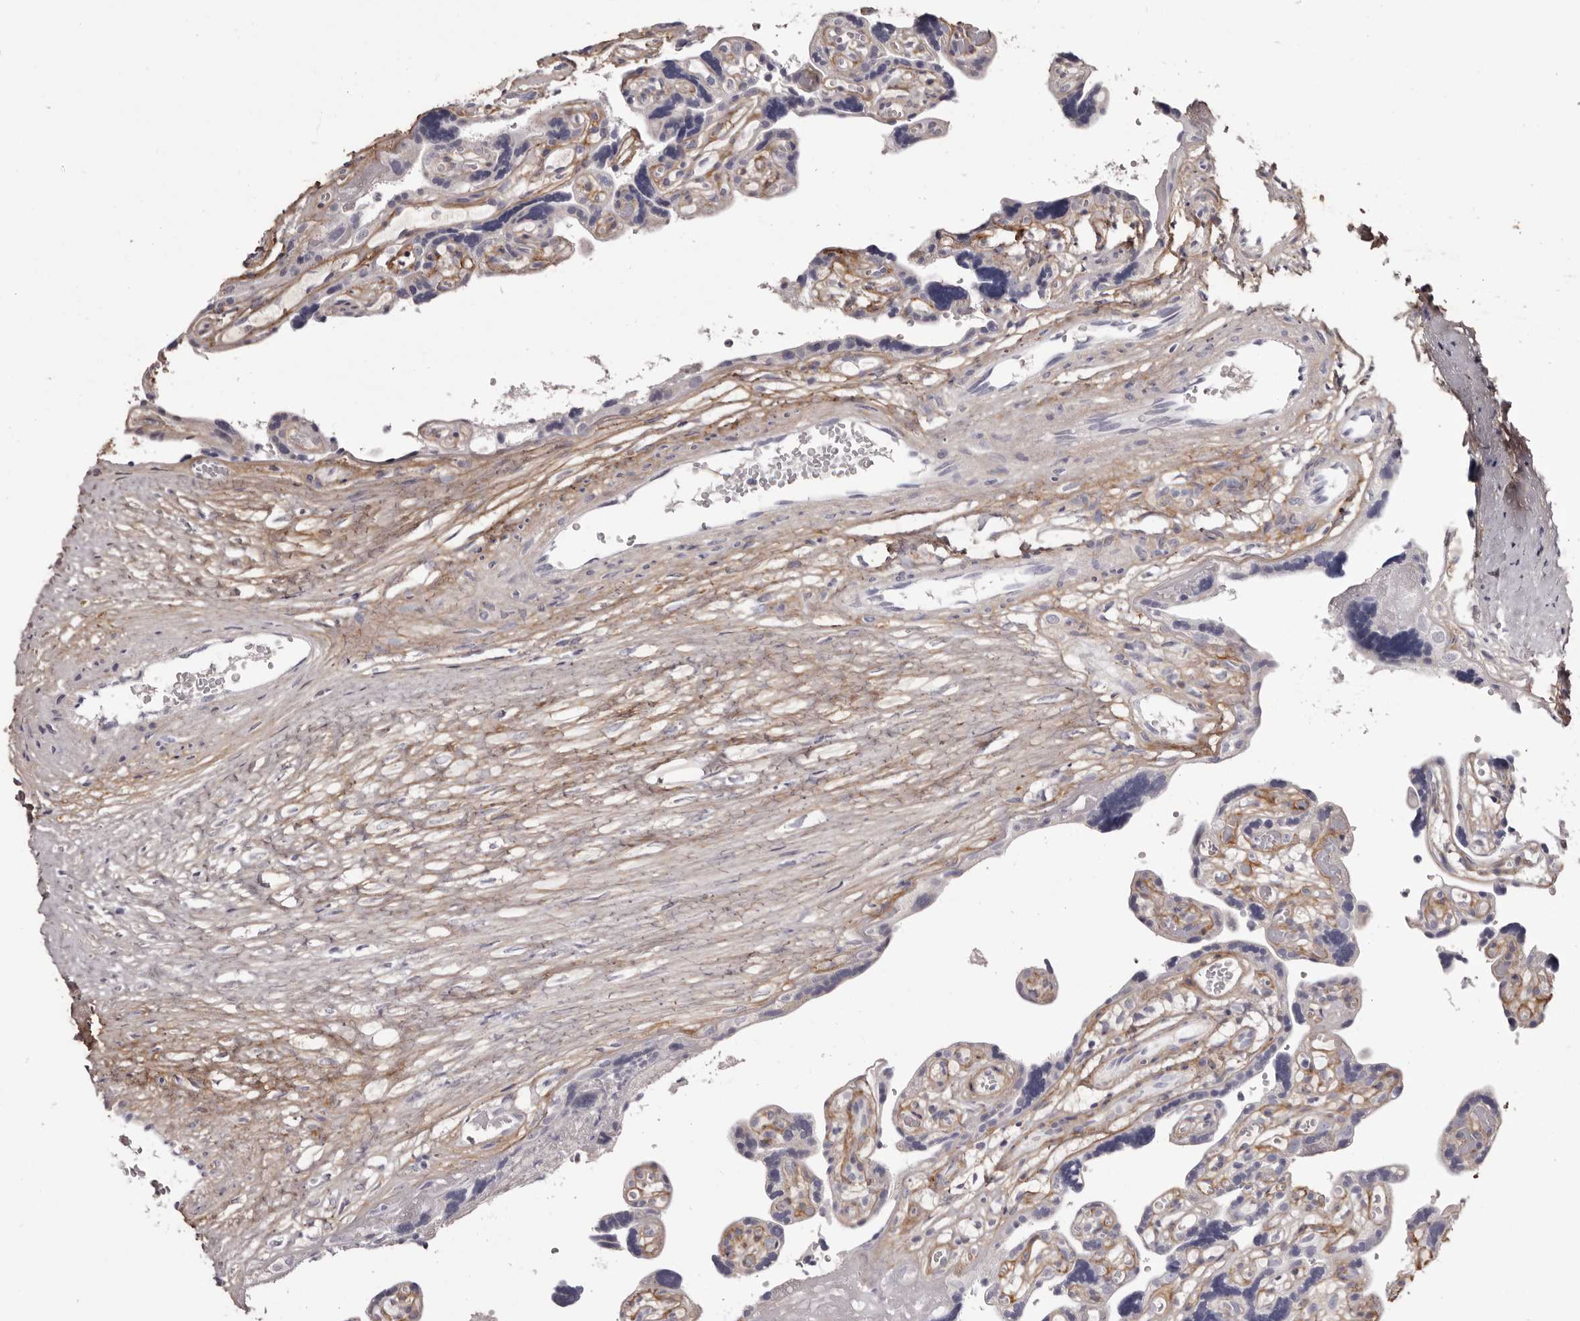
{"staining": {"intensity": "negative", "quantity": "none", "location": "none"}, "tissue": "placenta", "cell_type": "Decidual cells", "image_type": "normal", "snomed": [{"axis": "morphology", "description": "Normal tissue, NOS"}, {"axis": "topography", "description": "Placenta"}], "caption": "High power microscopy photomicrograph of an immunohistochemistry (IHC) micrograph of unremarkable placenta, revealing no significant staining in decidual cells. (DAB (3,3'-diaminobenzidine) IHC, high magnification).", "gene": "COL6A1", "patient": {"sex": "female", "age": 30}}